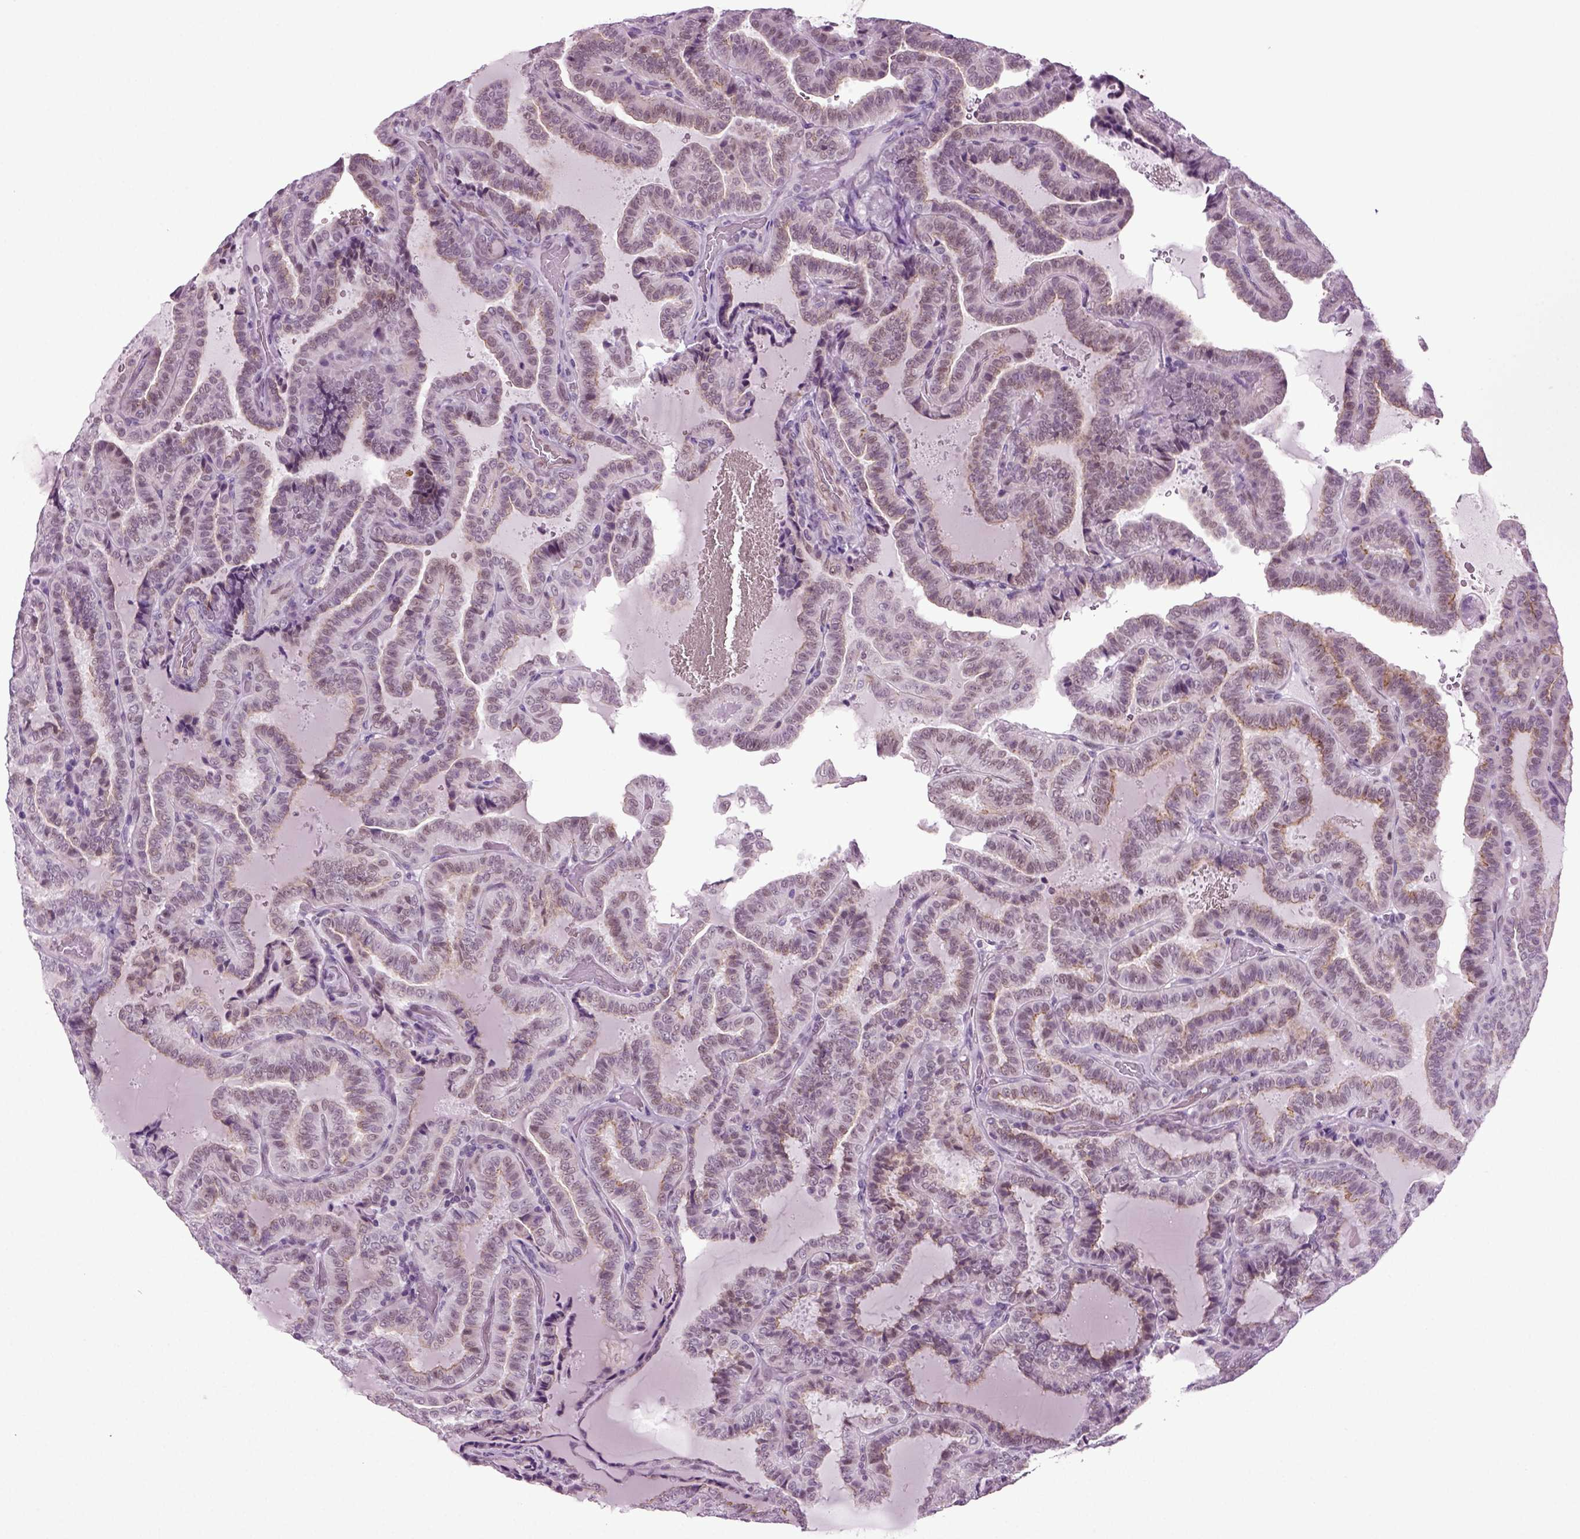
{"staining": {"intensity": "weak", "quantity": "25%-75%", "location": "cytoplasmic/membranous"}, "tissue": "thyroid cancer", "cell_type": "Tumor cells", "image_type": "cancer", "snomed": [{"axis": "morphology", "description": "Papillary adenocarcinoma, NOS"}, {"axis": "topography", "description": "Thyroid gland"}], "caption": "A histopathology image of papillary adenocarcinoma (thyroid) stained for a protein shows weak cytoplasmic/membranous brown staining in tumor cells.", "gene": "RFX3", "patient": {"sex": "female", "age": 39}}